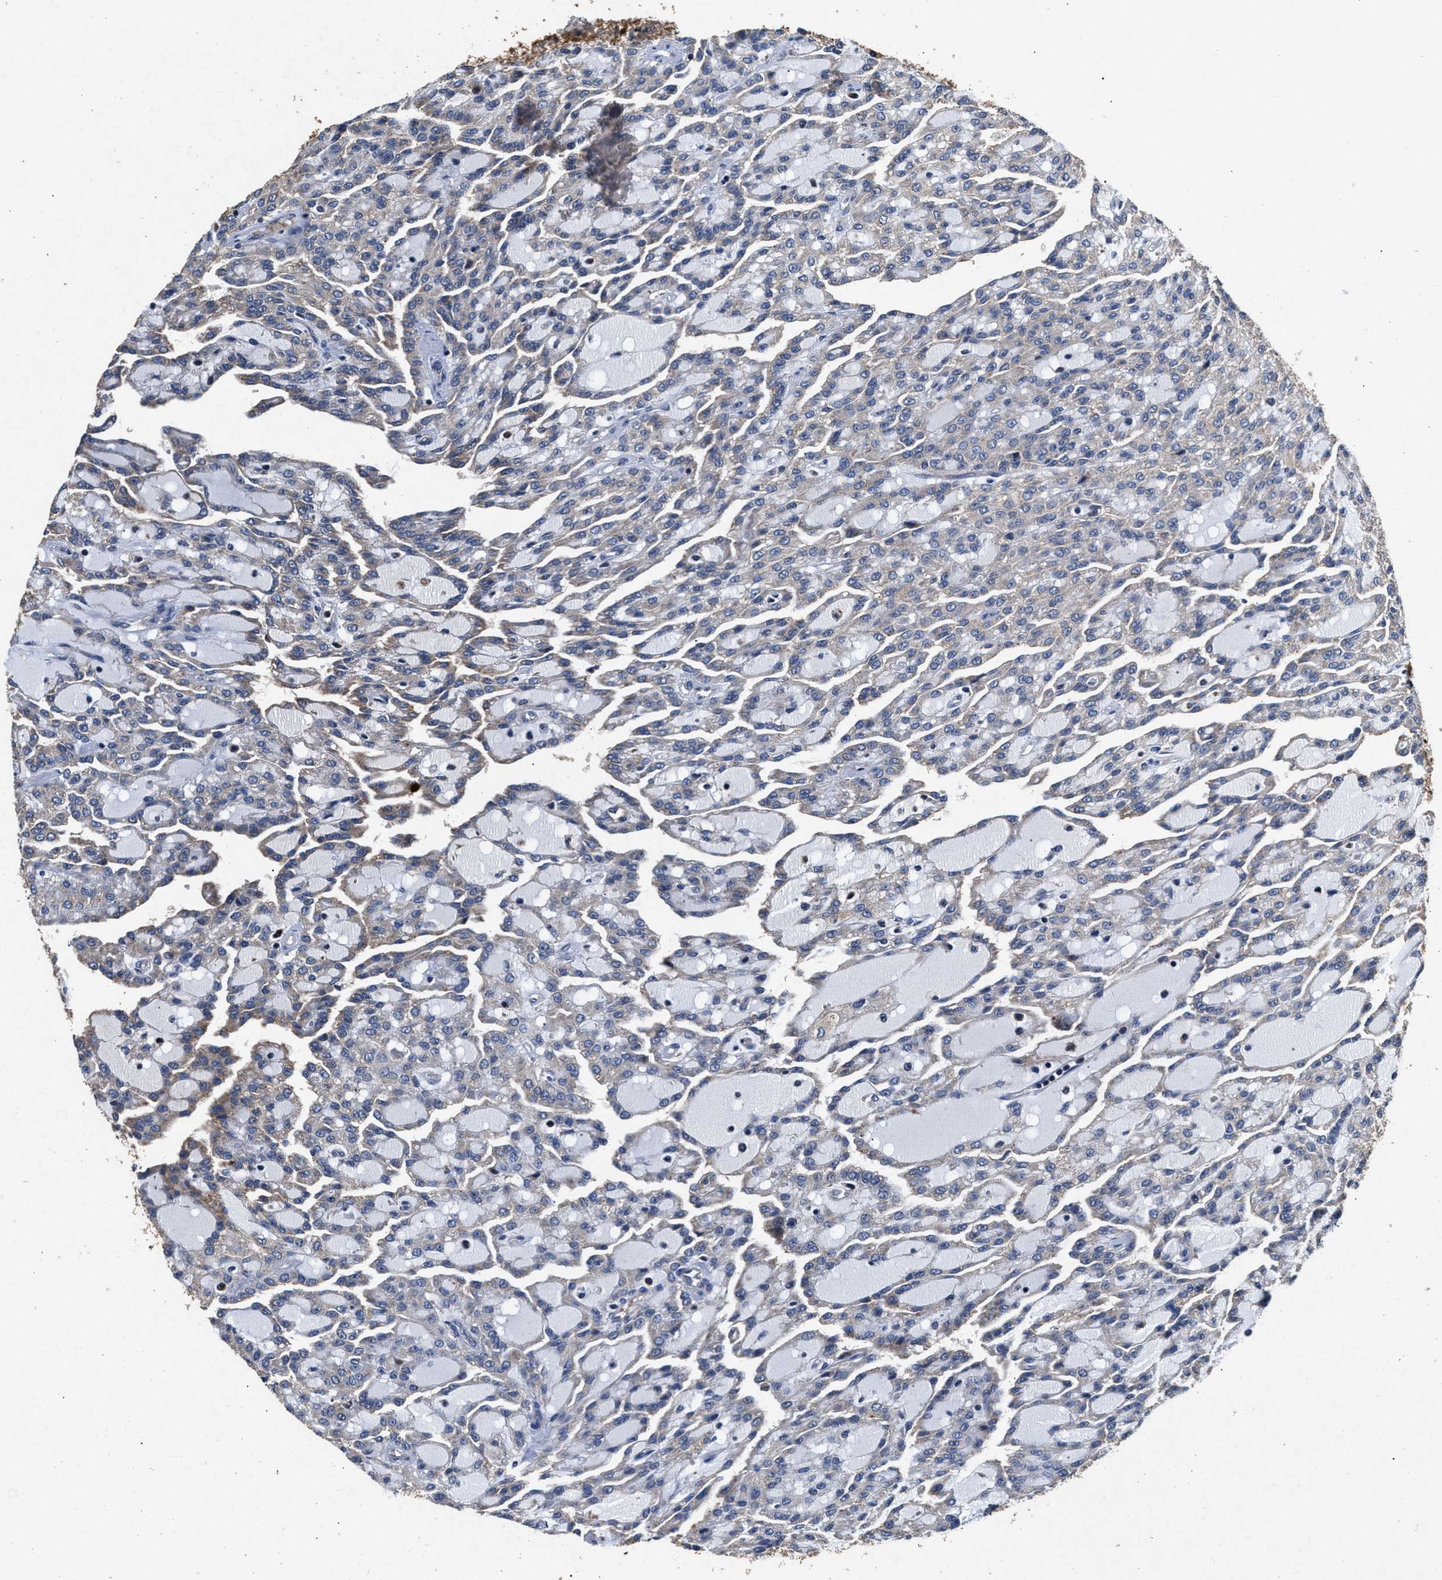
{"staining": {"intensity": "negative", "quantity": "none", "location": "none"}, "tissue": "renal cancer", "cell_type": "Tumor cells", "image_type": "cancer", "snomed": [{"axis": "morphology", "description": "Adenocarcinoma, NOS"}, {"axis": "topography", "description": "Kidney"}], "caption": "DAB immunohistochemical staining of human adenocarcinoma (renal) demonstrates no significant expression in tumor cells.", "gene": "NFKB2", "patient": {"sex": "male", "age": 63}}